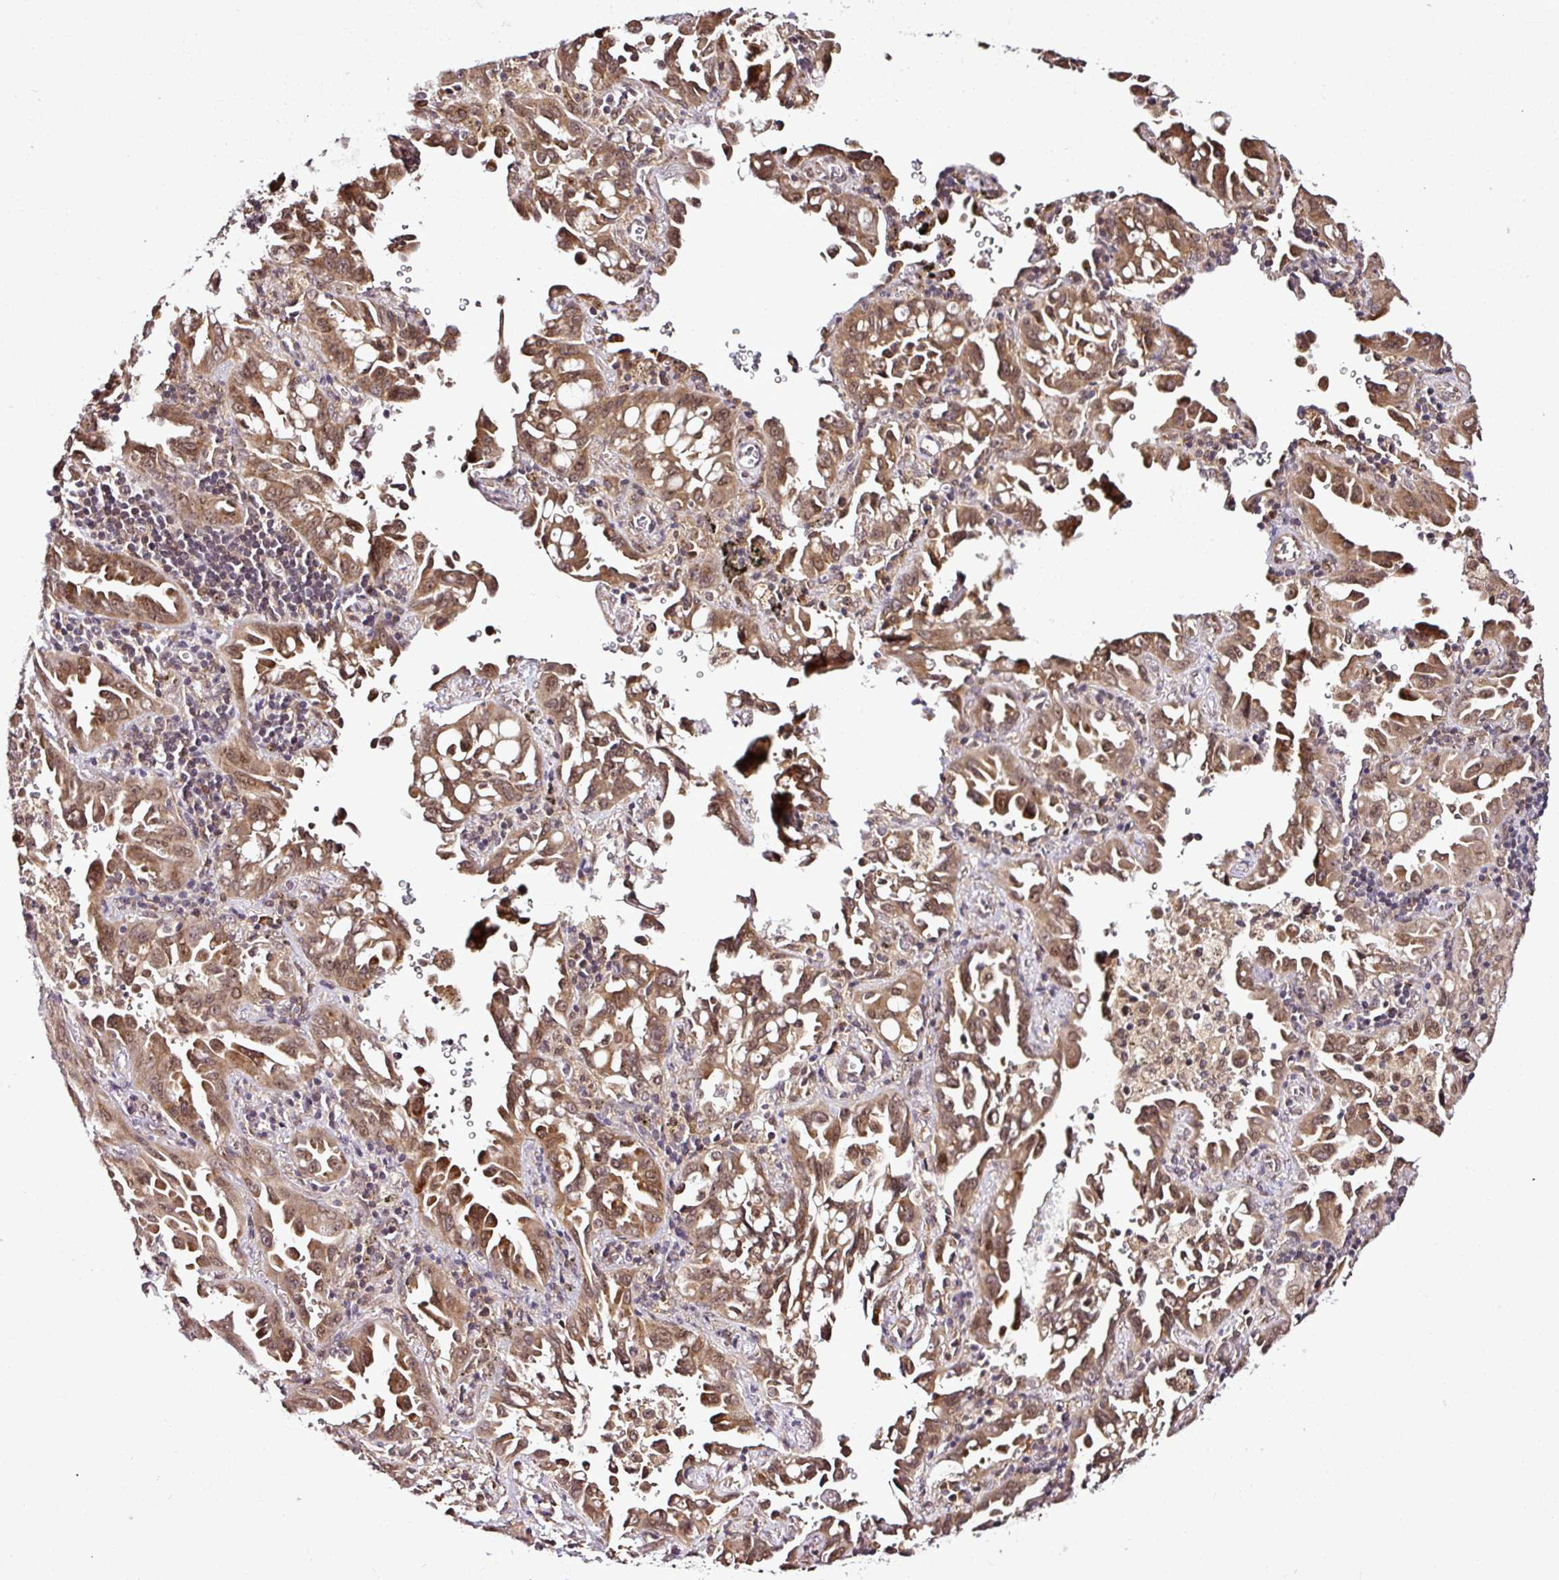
{"staining": {"intensity": "moderate", "quantity": ">75%", "location": "cytoplasmic/membranous,nuclear"}, "tissue": "lung cancer", "cell_type": "Tumor cells", "image_type": "cancer", "snomed": [{"axis": "morphology", "description": "Adenocarcinoma, NOS"}, {"axis": "topography", "description": "Lung"}], "caption": "Immunohistochemical staining of human lung cancer exhibits medium levels of moderate cytoplasmic/membranous and nuclear protein staining in about >75% of tumor cells.", "gene": "FAM153A", "patient": {"sex": "male", "age": 68}}